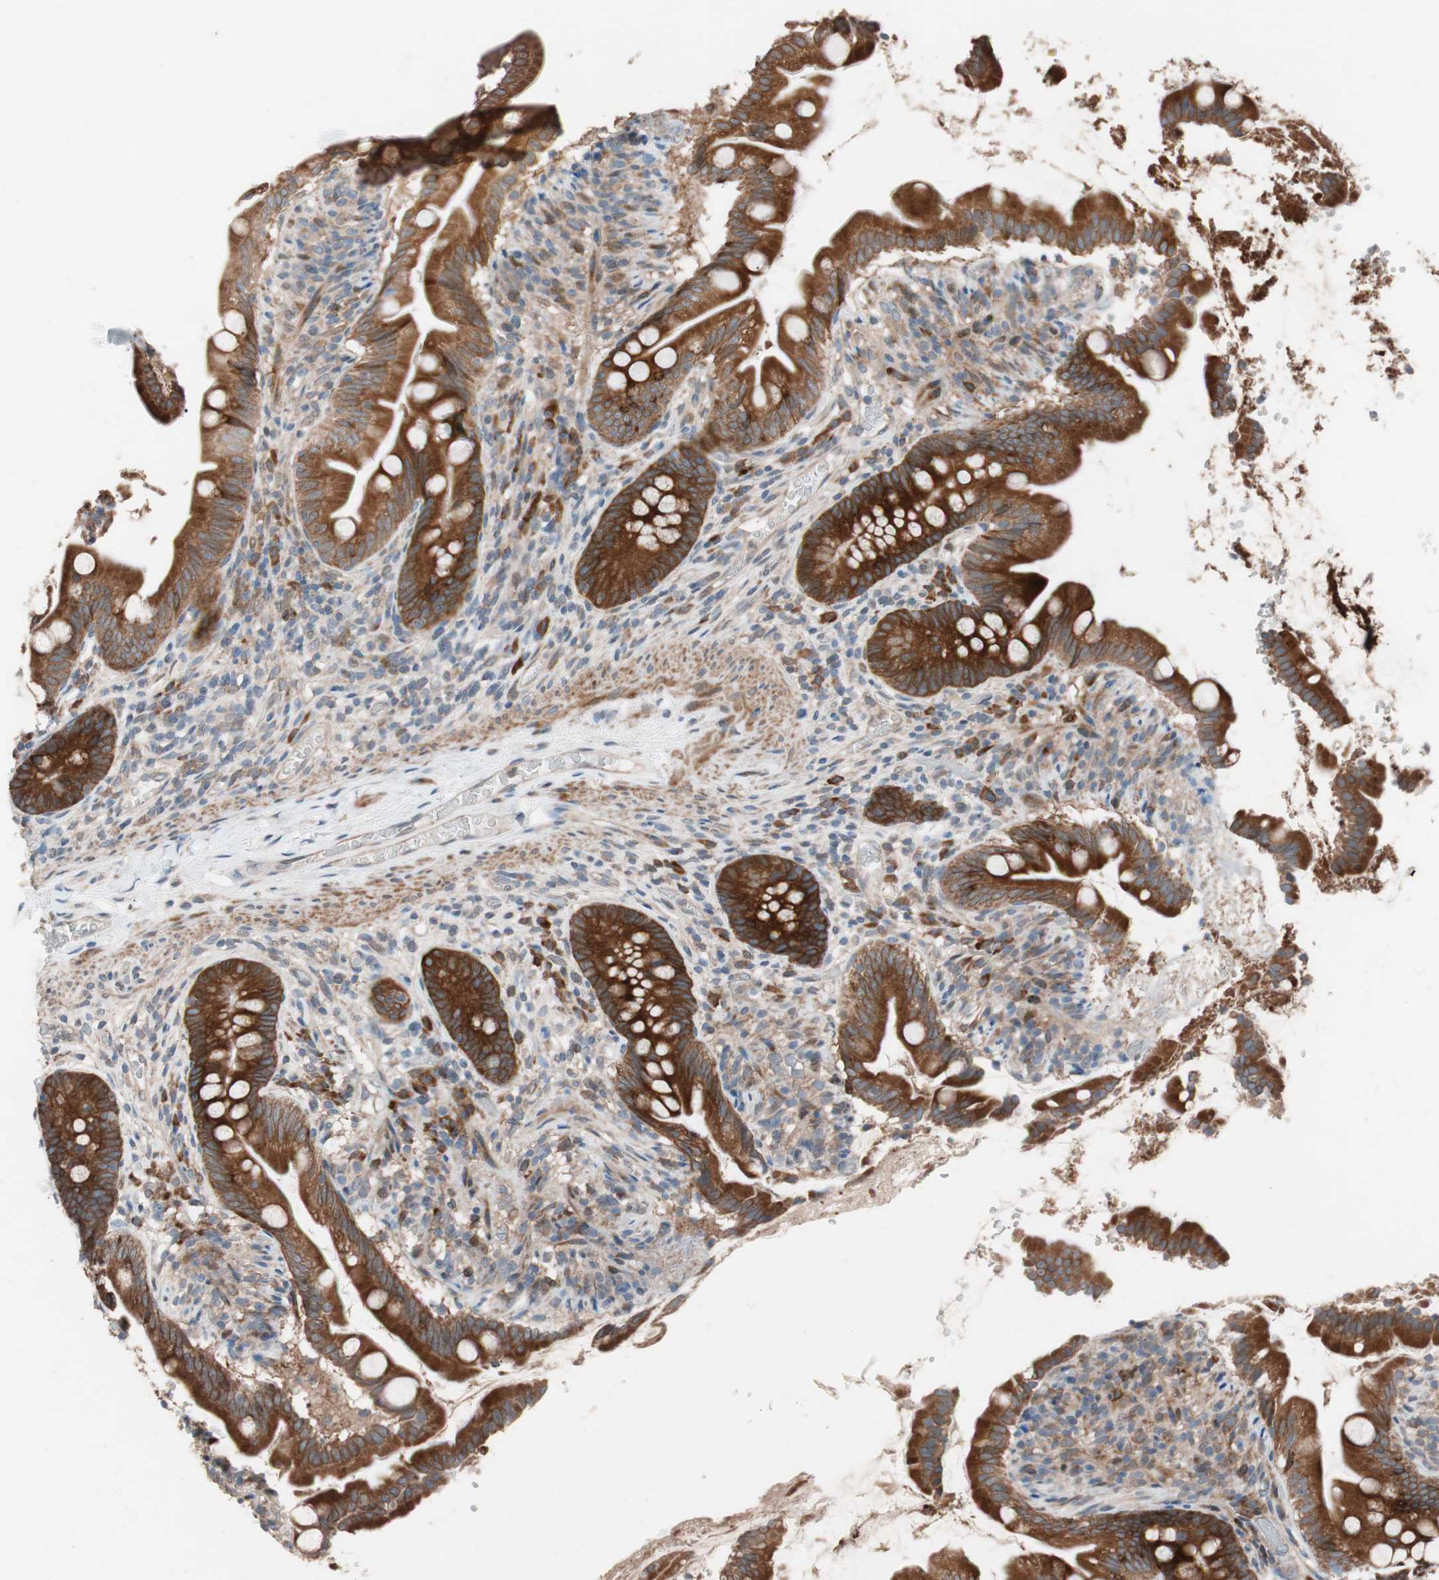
{"staining": {"intensity": "strong", "quantity": ">75%", "location": "cytoplasmic/membranous"}, "tissue": "small intestine", "cell_type": "Glandular cells", "image_type": "normal", "snomed": [{"axis": "morphology", "description": "Normal tissue, NOS"}, {"axis": "topography", "description": "Small intestine"}], "caption": "Immunohistochemical staining of unremarkable human small intestine displays strong cytoplasmic/membranous protein staining in approximately >75% of glandular cells.", "gene": "FAAH", "patient": {"sex": "female", "age": 56}}